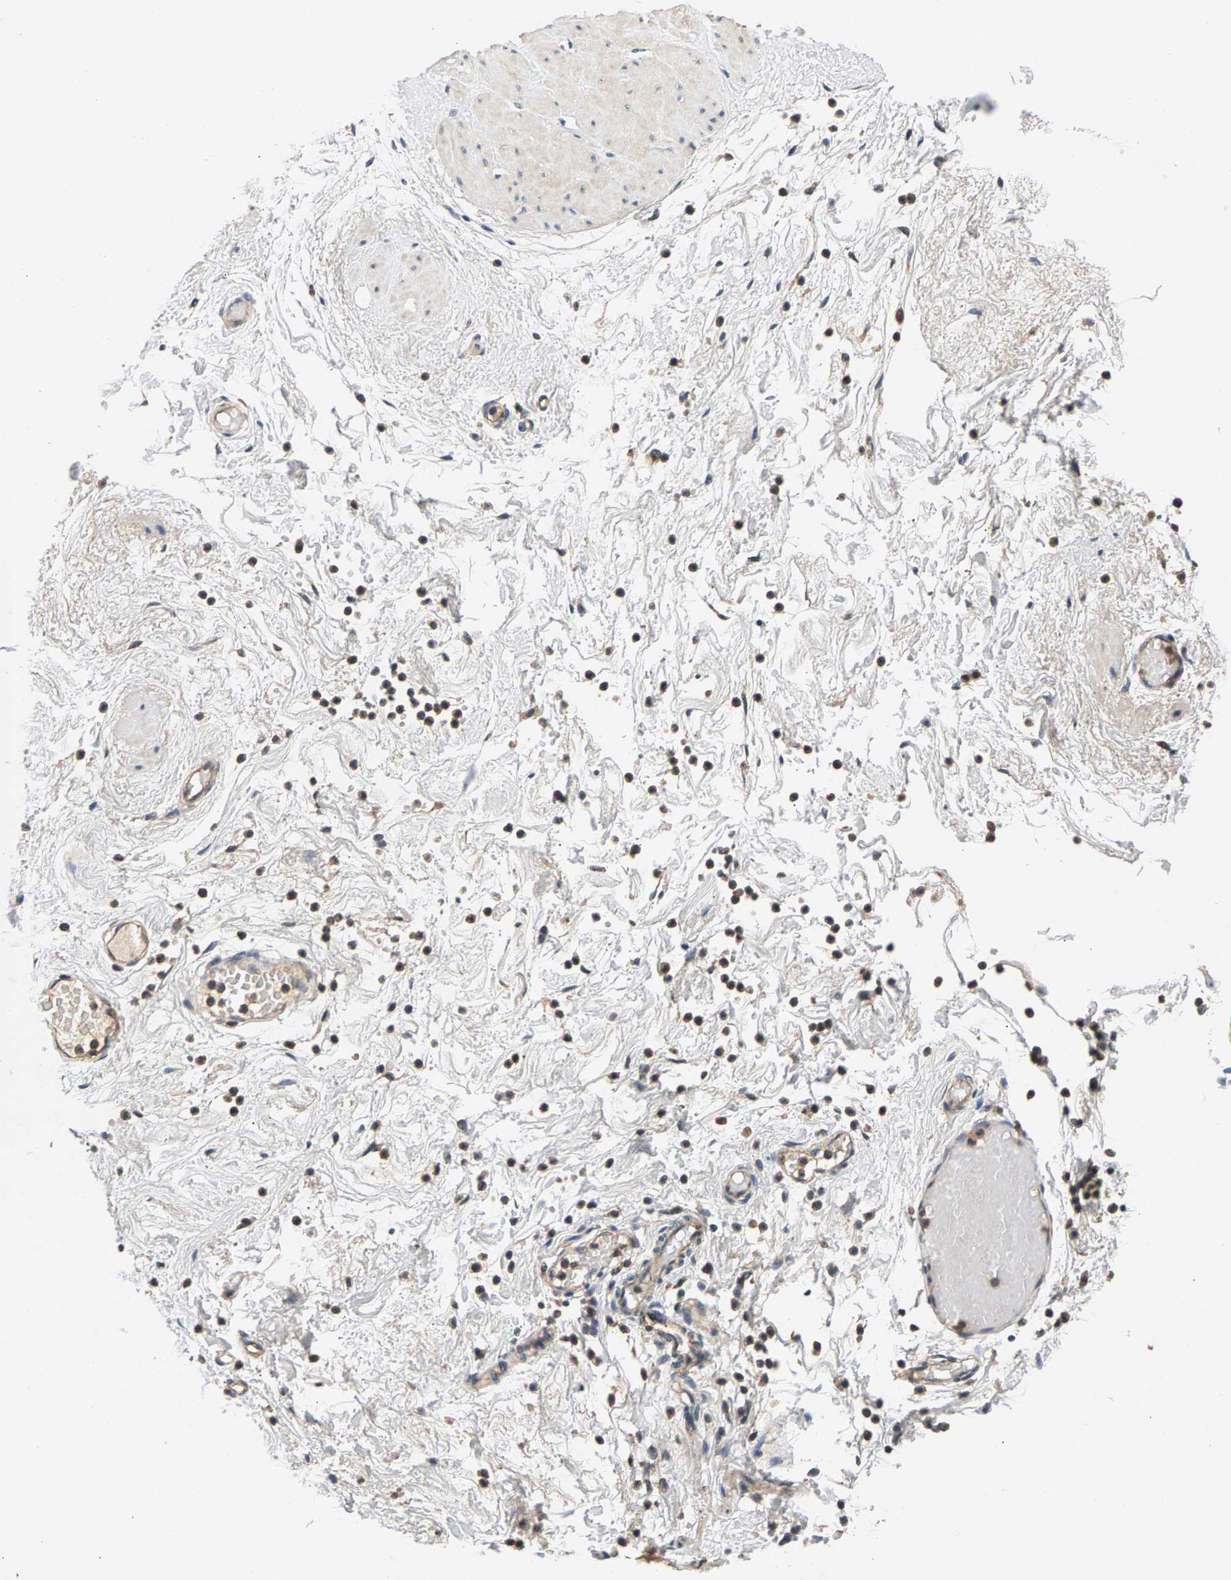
{"staining": {"intensity": "weak", "quantity": ">75%", "location": "cytoplasmic/membranous"}, "tissue": "adipose tissue", "cell_type": "Adipocytes", "image_type": "normal", "snomed": [{"axis": "morphology", "description": "Normal tissue, NOS"}, {"axis": "topography", "description": "Soft tissue"}, {"axis": "topography", "description": "Vascular tissue"}], "caption": "The immunohistochemical stain shows weak cytoplasmic/membranous positivity in adipocytes of unremarkable adipose tissue.", "gene": "FAM78A", "patient": {"sex": "female", "age": 35}}